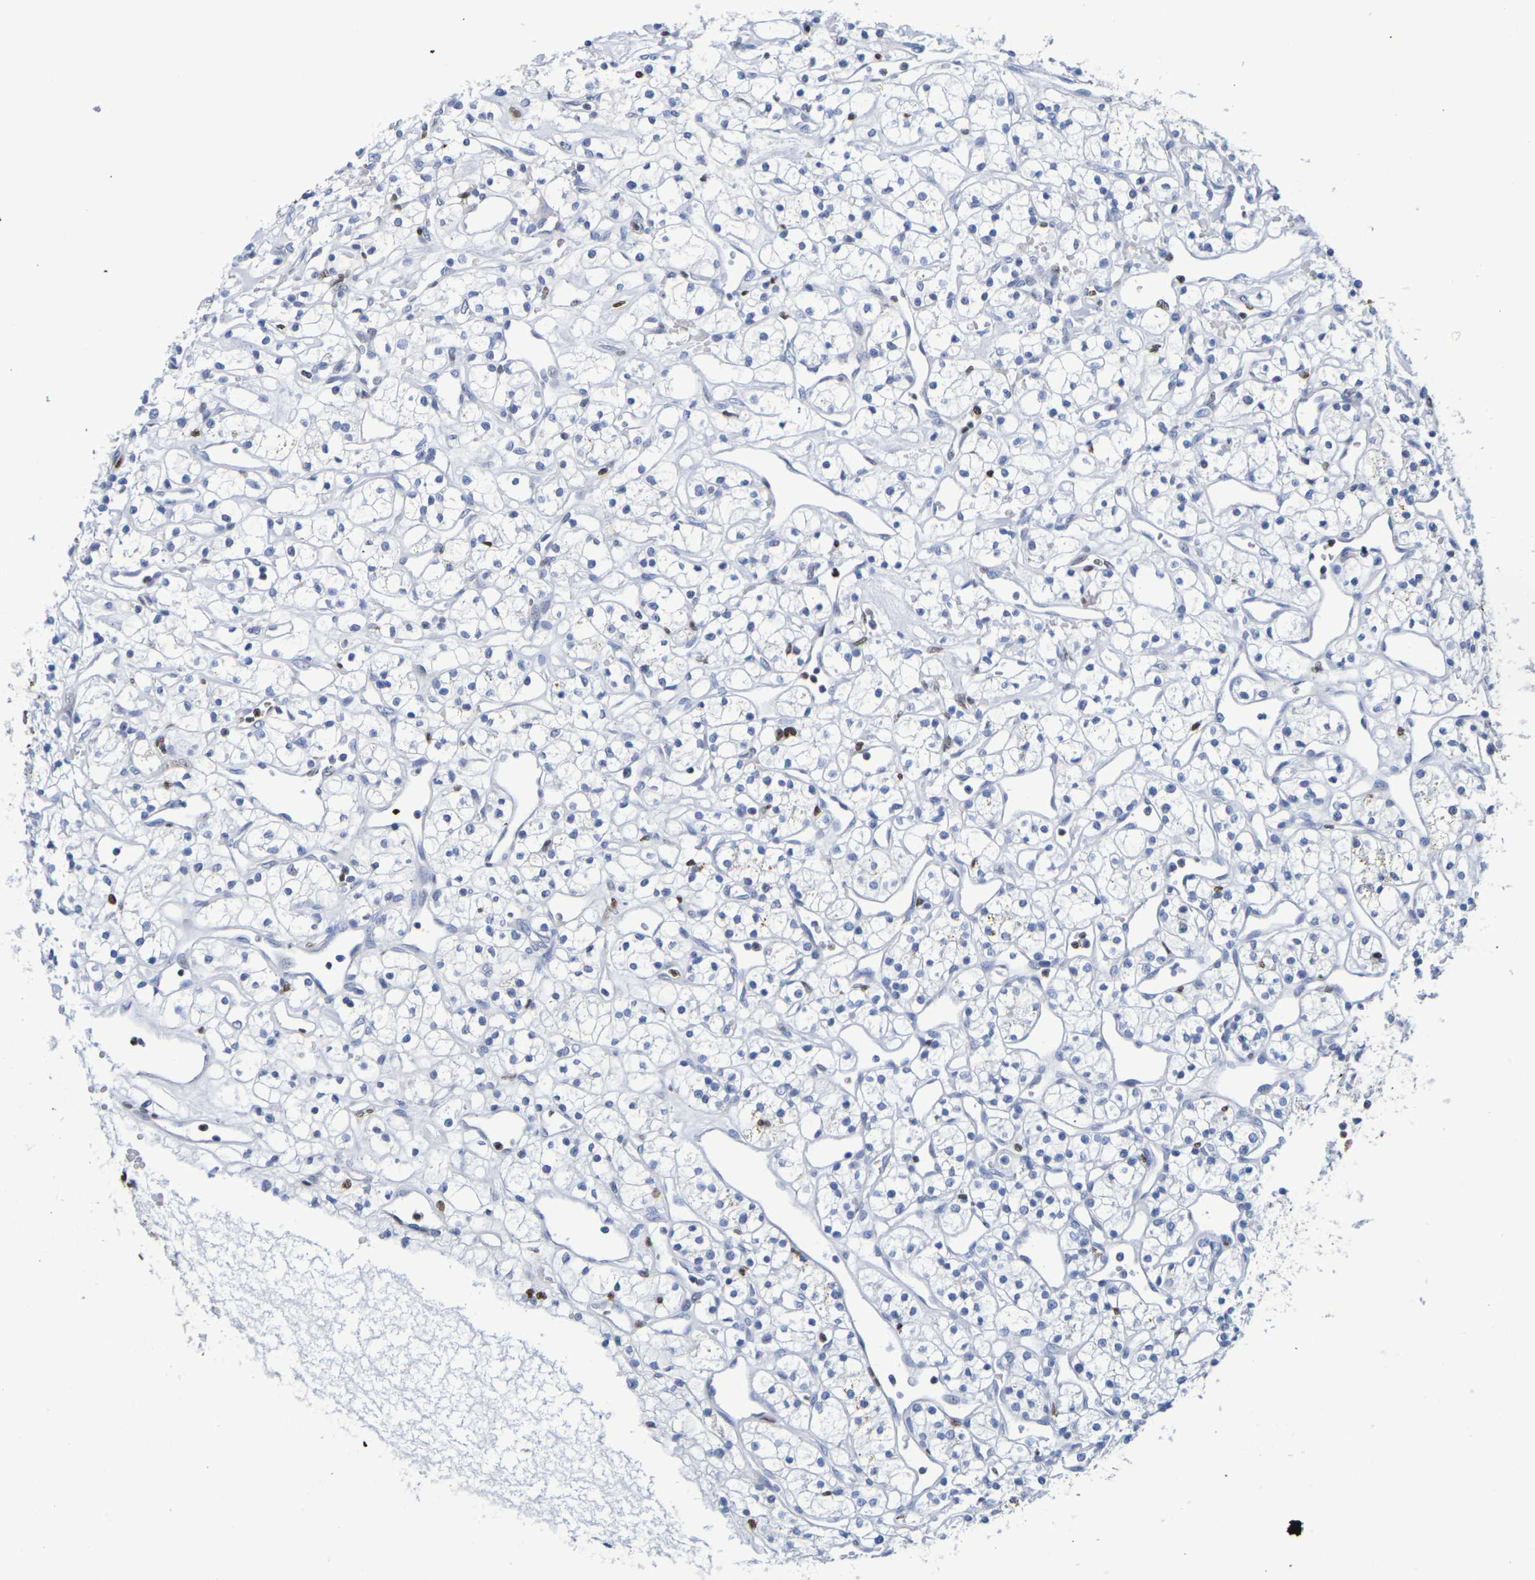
{"staining": {"intensity": "negative", "quantity": "none", "location": "none"}, "tissue": "renal cancer", "cell_type": "Tumor cells", "image_type": "cancer", "snomed": [{"axis": "morphology", "description": "Adenocarcinoma, NOS"}, {"axis": "topography", "description": "Kidney"}], "caption": "There is no significant expression in tumor cells of renal cancer. (DAB immunohistochemistry with hematoxylin counter stain).", "gene": "H1-5", "patient": {"sex": "female", "age": 60}}